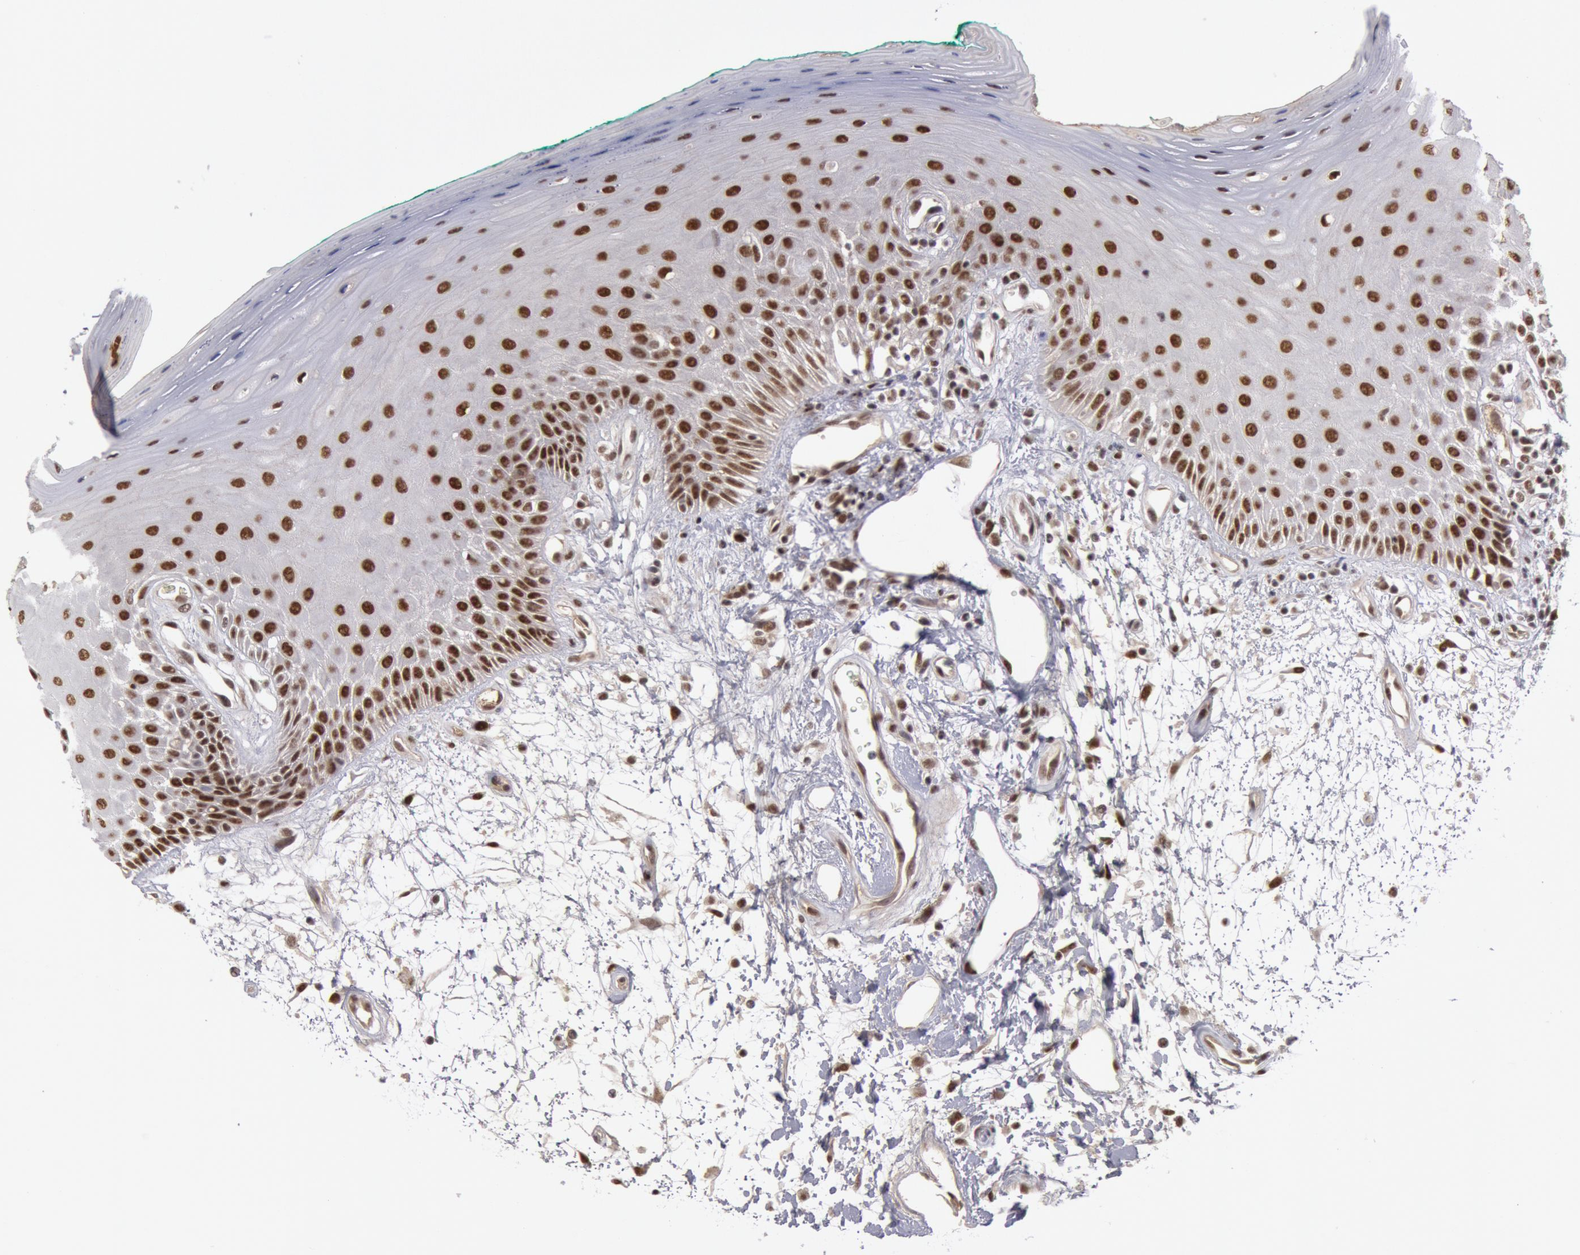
{"staining": {"intensity": "moderate", "quantity": ">75%", "location": "nuclear"}, "tissue": "oral mucosa", "cell_type": "Squamous epithelial cells", "image_type": "normal", "snomed": [{"axis": "morphology", "description": "Normal tissue, NOS"}, {"axis": "morphology", "description": "Squamous cell carcinoma, NOS"}, {"axis": "topography", "description": "Skeletal muscle"}, {"axis": "topography", "description": "Oral tissue"}, {"axis": "topography", "description": "Head-Neck"}], "caption": "A photomicrograph of human oral mucosa stained for a protein displays moderate nuclear brown staining in squamous epithelial cells. The staining was performed using DAB (3,3'-diaminobenzidine), with brown indicating positive protein expression. Nuclei are stained blue with hematoxylin.", "gene": "PPP4R3B", "patient": {"sex": "female", "age": 84}}